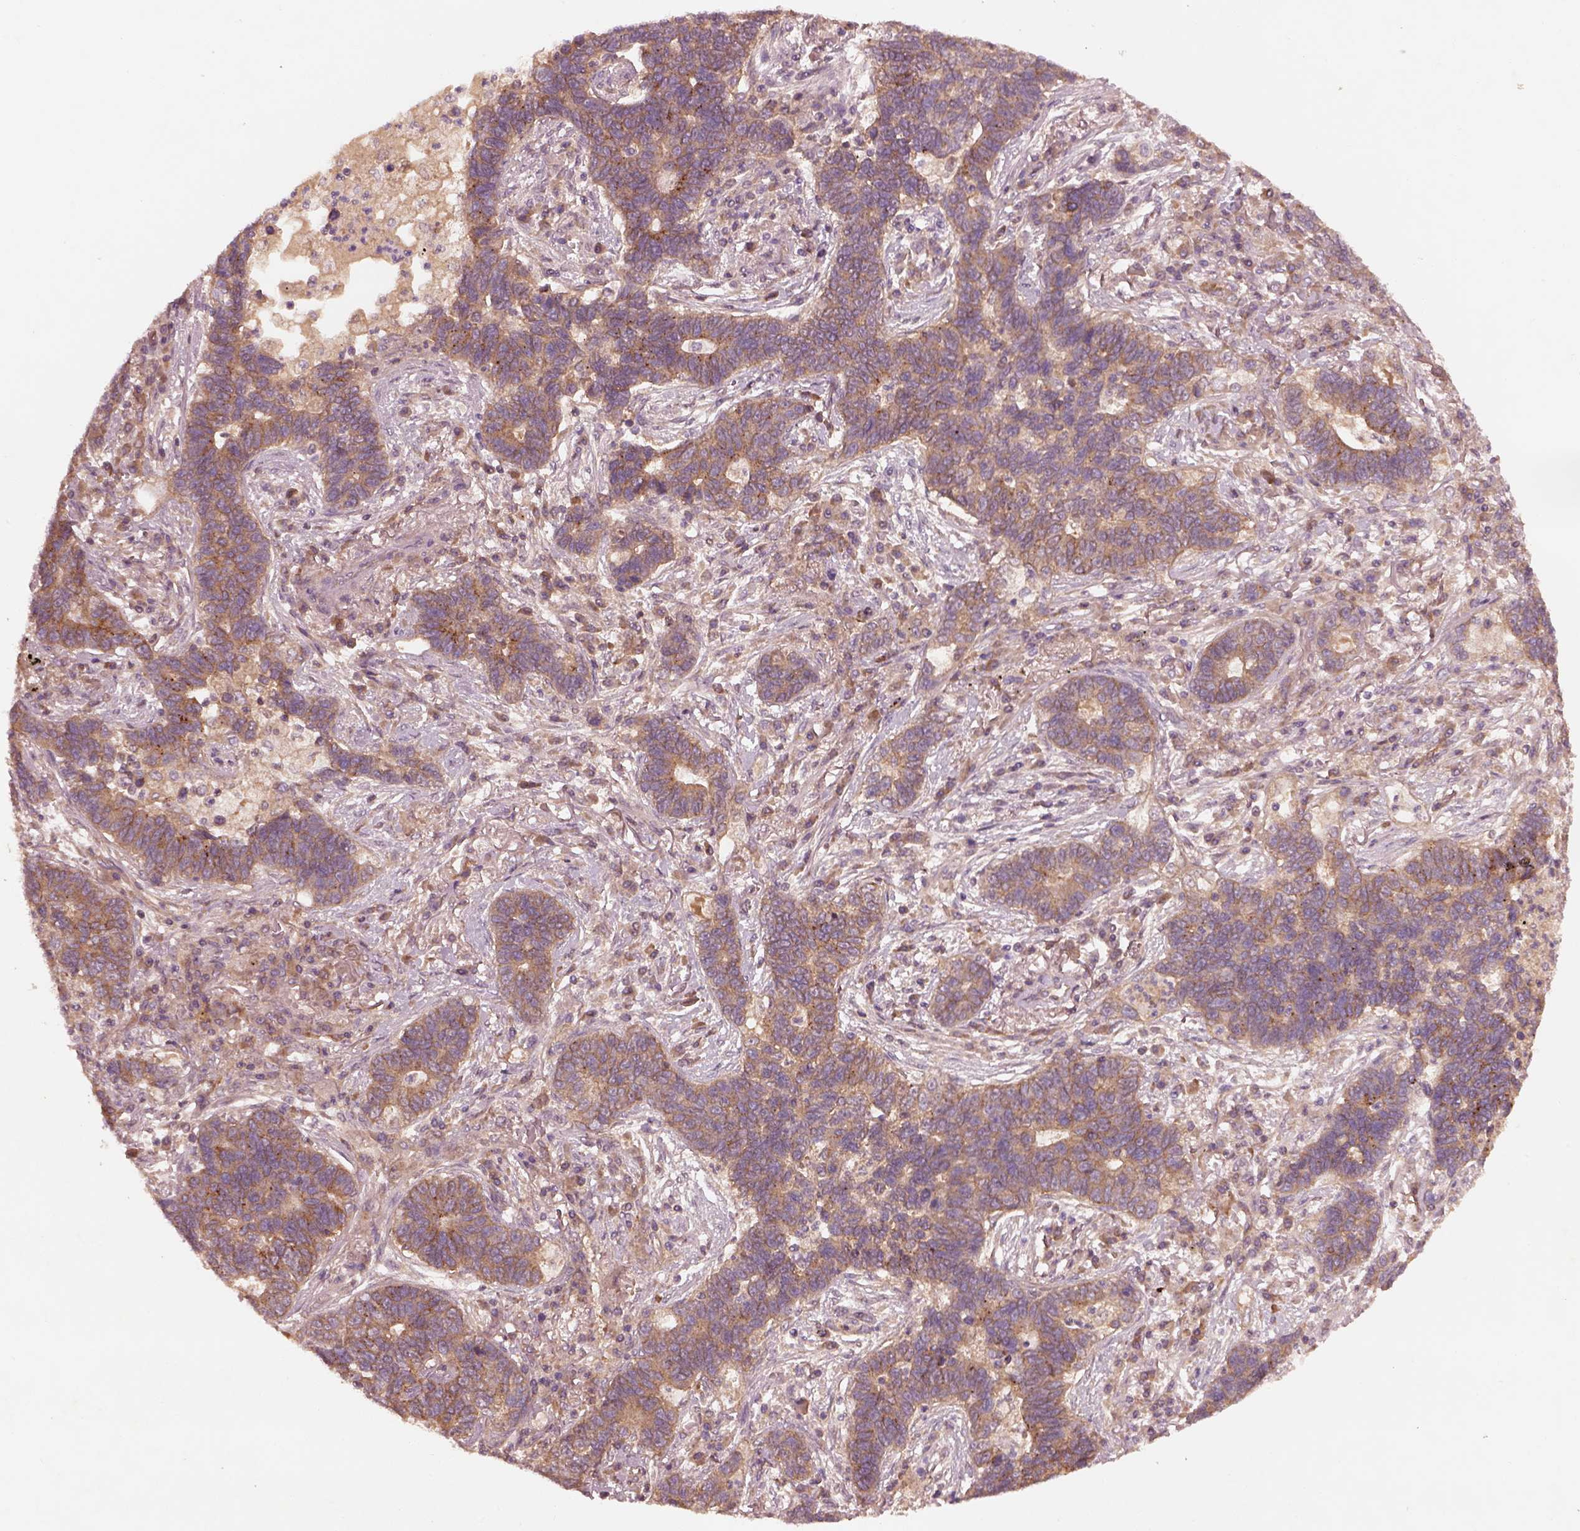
{"staining": {"intensity": "moderate", "quantity": ">75%", "location": "cytoplasmic/membranous"}, "tissue": "lung cancer", "cell_type": "Tumor cells", "image_type": "cancer", "snomed": [{"axis": "morphology", "description": "Adenocarcinoma, NOS"}, {"axis": "topography", "description": "Lung"}], "caption": "Protein staining of adenocarcinoma (lung) tissue demonstrates moderate cytoplasmic/membranous positivity in about >75% of tumor cells.", "gene": "FAM234A", "patient": {"sex": "female", "age": 57}}